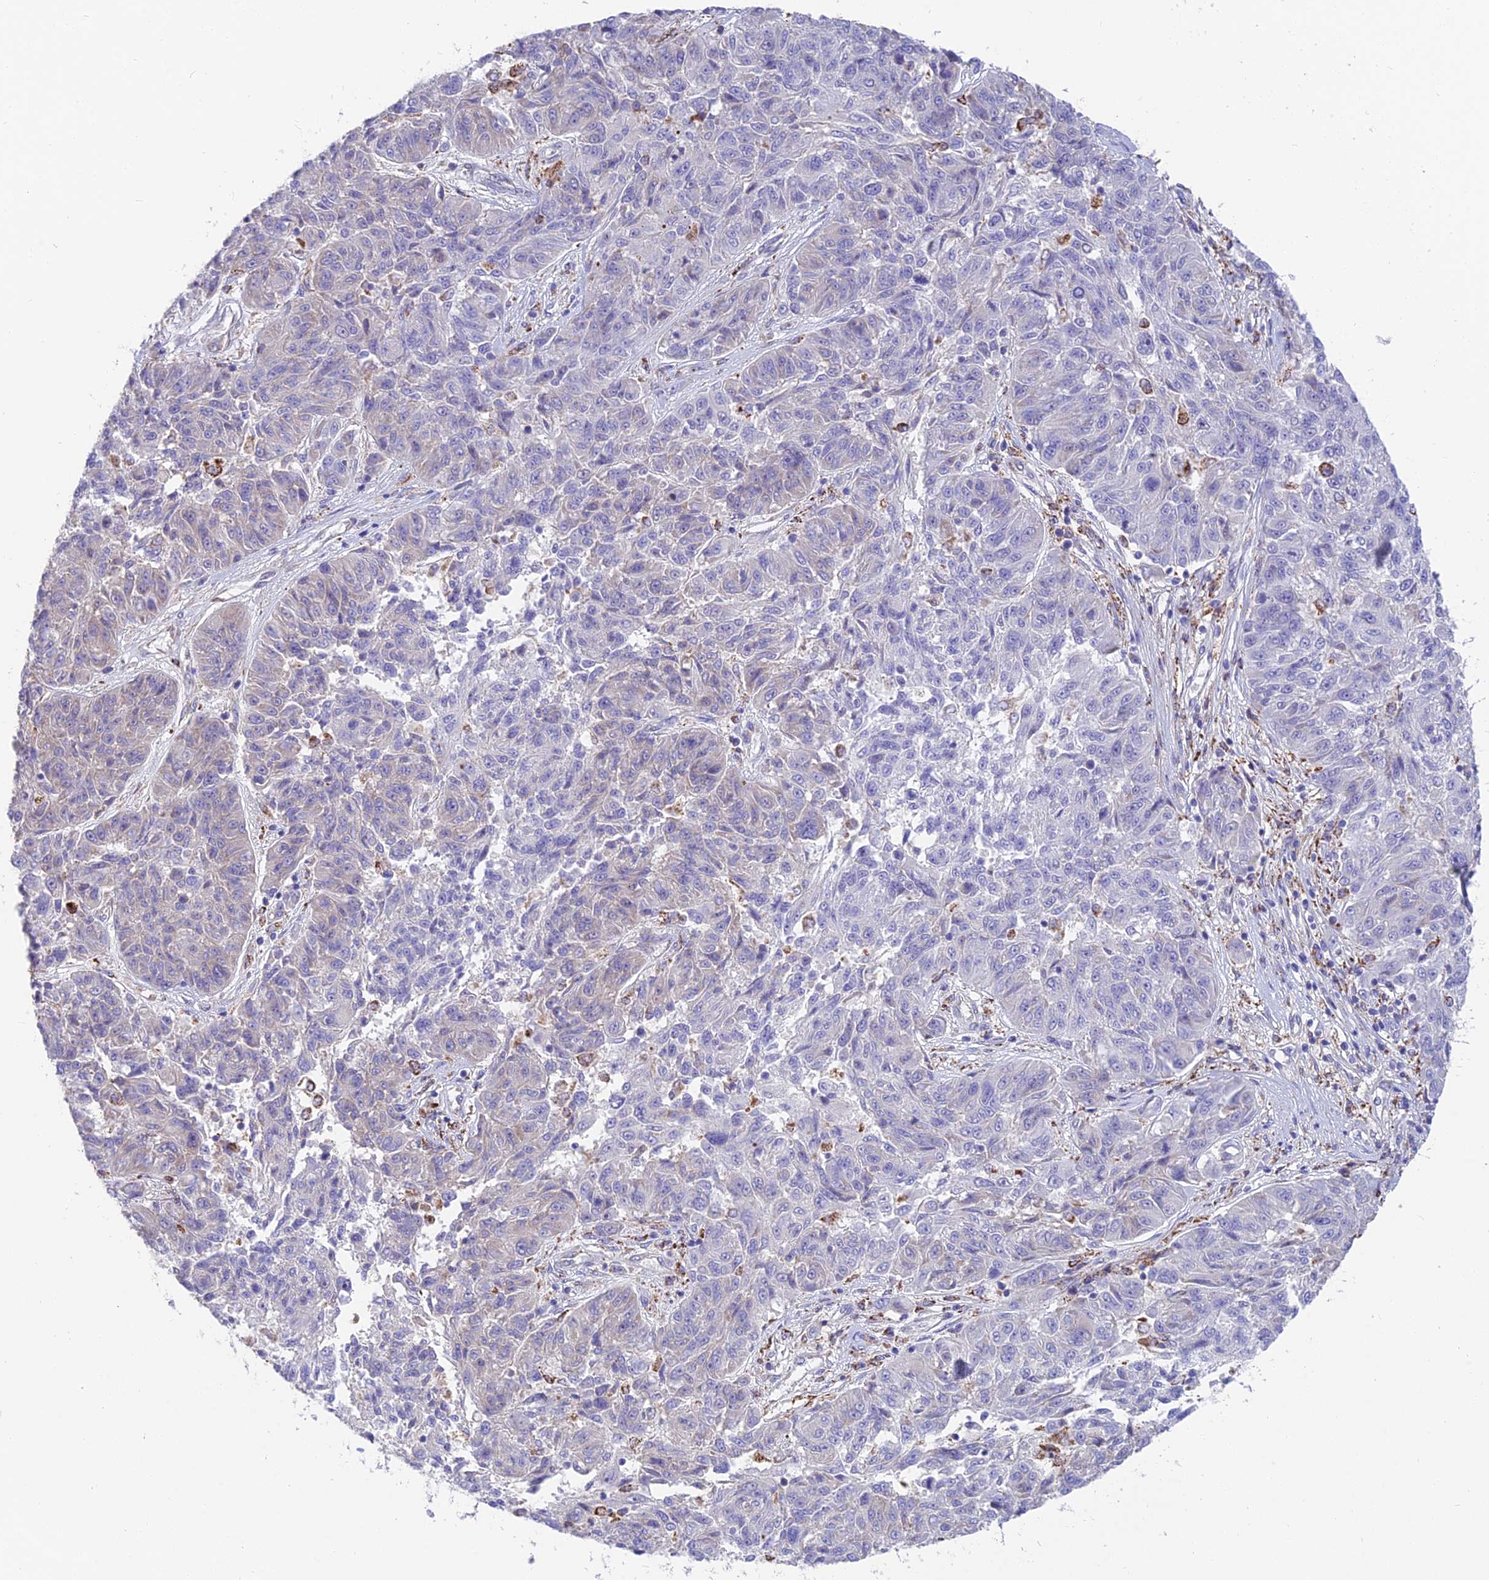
{"staining": {"intensity": "negative", "quantity": "none", "location": "none"}, "tissue": "melanoma", "cell_type": "Tumor cells", "image_type": "cancer", "snomed": [{"axis": "morphology", "description": "Malignant melanoma, NOS"}, {"axis": "topography", "description": "Skin"}], "caption": "Immunohistochemistry (IHC) histopathology image of melanoma stained for a protein (brown), which displays no staining in tumor cells. (IHC, brightfield microscopy, high magnification).", "gene": "TIGD6", "patient": {"sex": "male", "age": 53}}